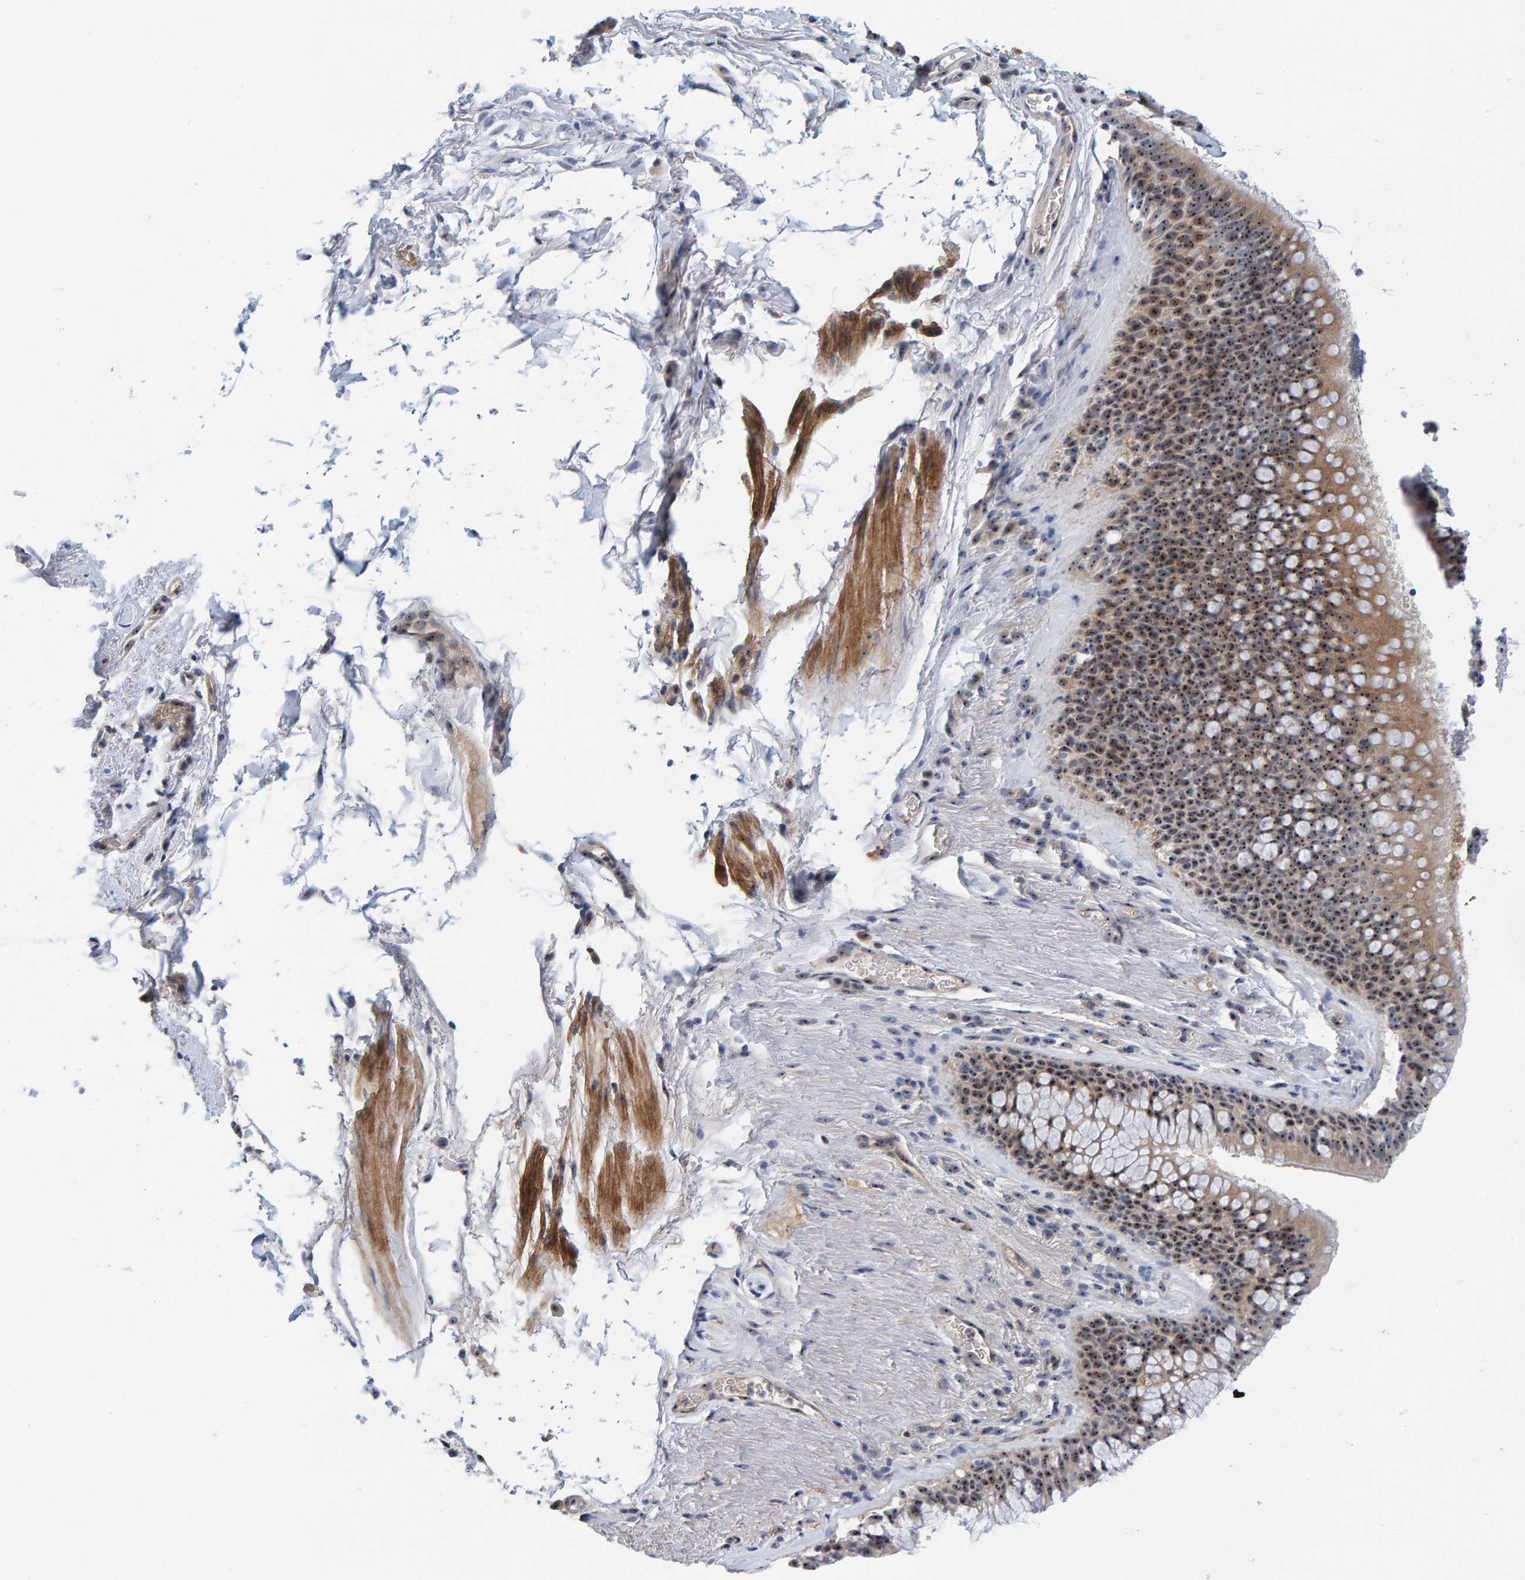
{"staining": {"intensity": "strong", "quantity": ">75%", "location": "cytoplasmic/membranous,nuclear"}, "tissue": "bronchus", "cell_type": "Respiratory epithelial cells", "image_type": "normal", "snomed": [{"axis": "morphology", "description": "Normal tissue, NOS"}, {"axis": "topography", "description": "Cartilage tissue"}, {"axis": "topography", "description": "Bronchus"}], "caption": "Human bronchus stained with a brown dye exhibits strong cytoplasmic/membranous,nuclear positive expression in approximately >75% of respiratory epithelial cells.", "gene": "NOL11", "patient": {"sex": "female", "age": 53}}